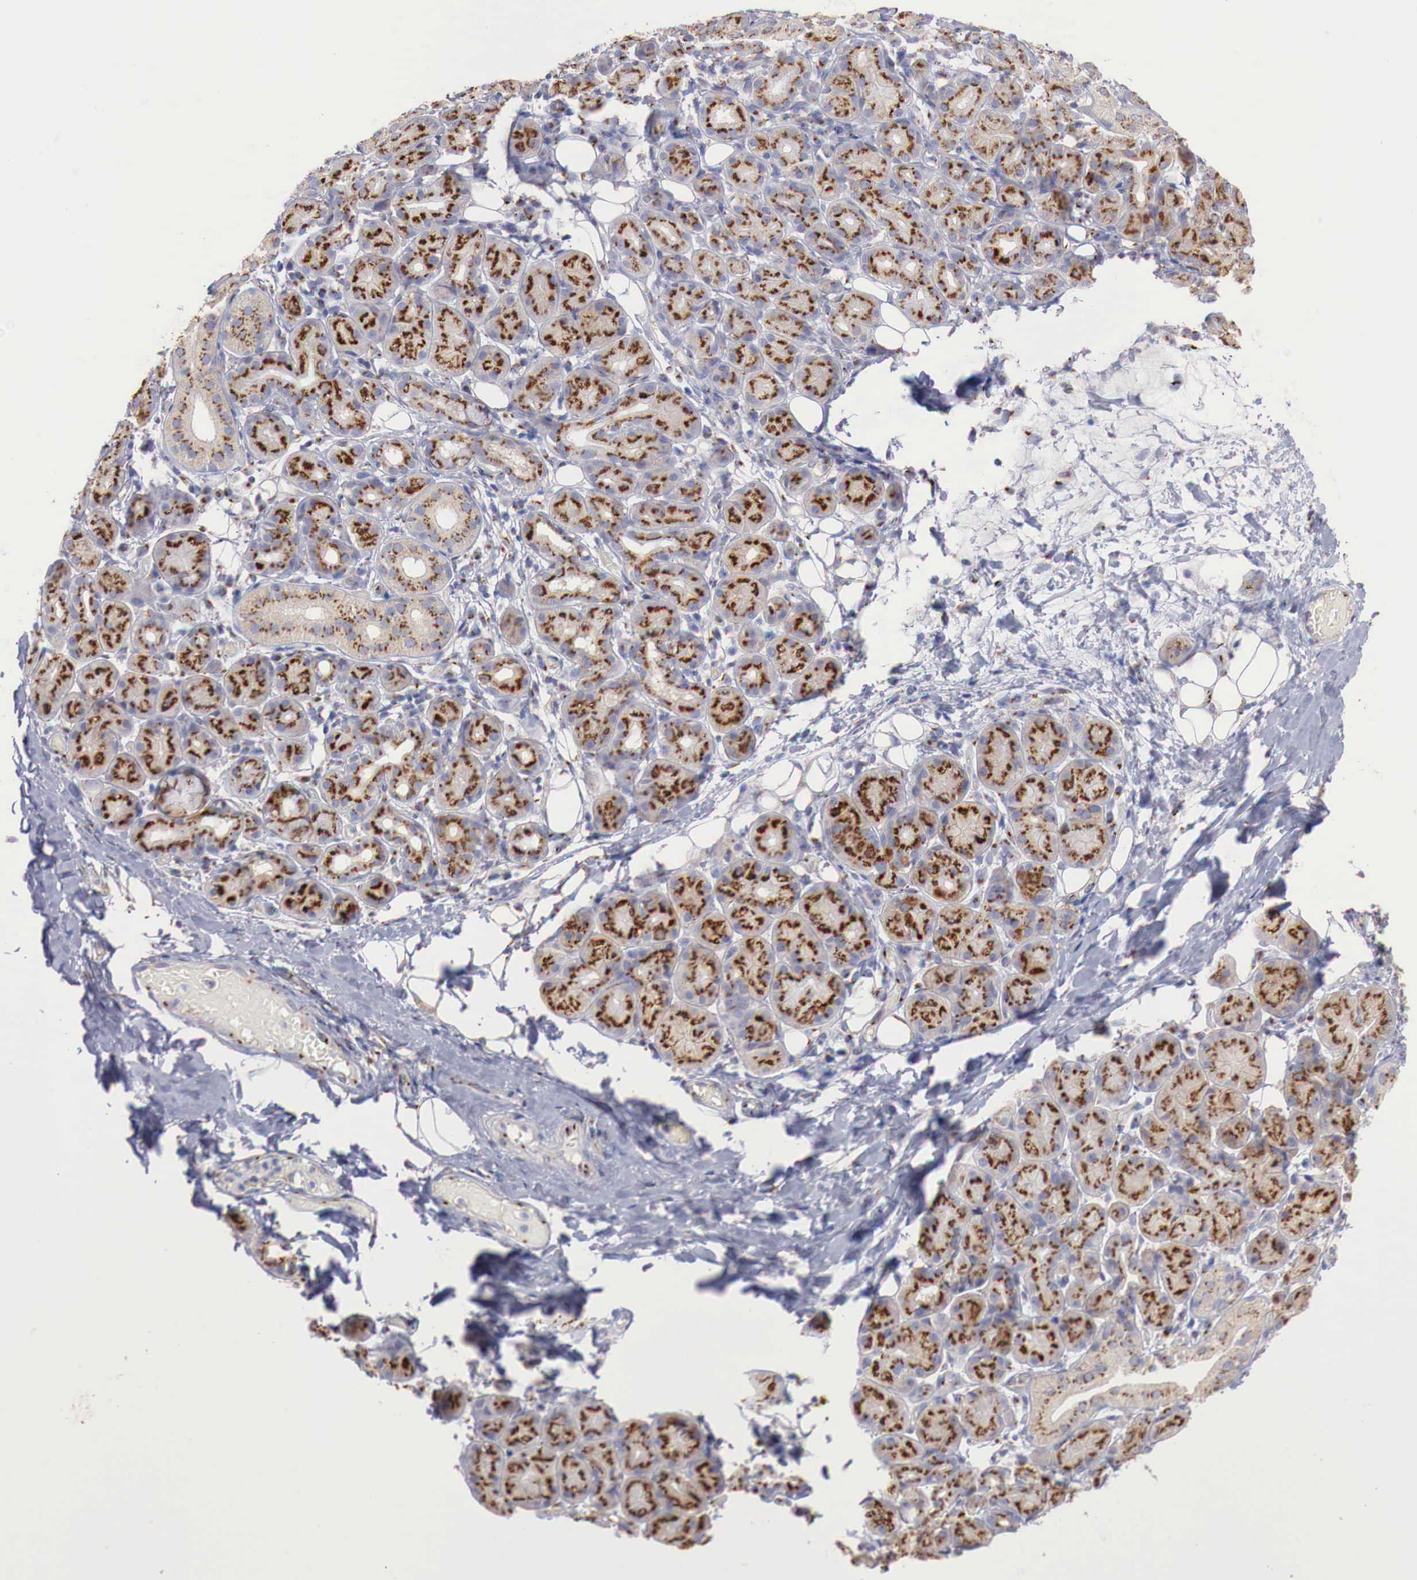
{"staining": {"intensity": "strong", "quantity": ">75%", "location": "cytoplasmic/membranous"}, "tissue": "salivary gland", "cell_type": "Glandular cells", "image_type": "normal", "snomed": [{"axis": "morphology", "description": "Normal tissue, NOS"}, {"axis": "topography", "description": "Salivary gland"}, {"axis": "topography", "description": "Peripheral nerve tissue"}], "caption": "Protein expression analysis of benign salivary gland displays strong cytoplasmic/membranous expression in about >75% of glandular cells.", "gene": "SYAP1", "patient": {"sex": "male", "age": 62}}